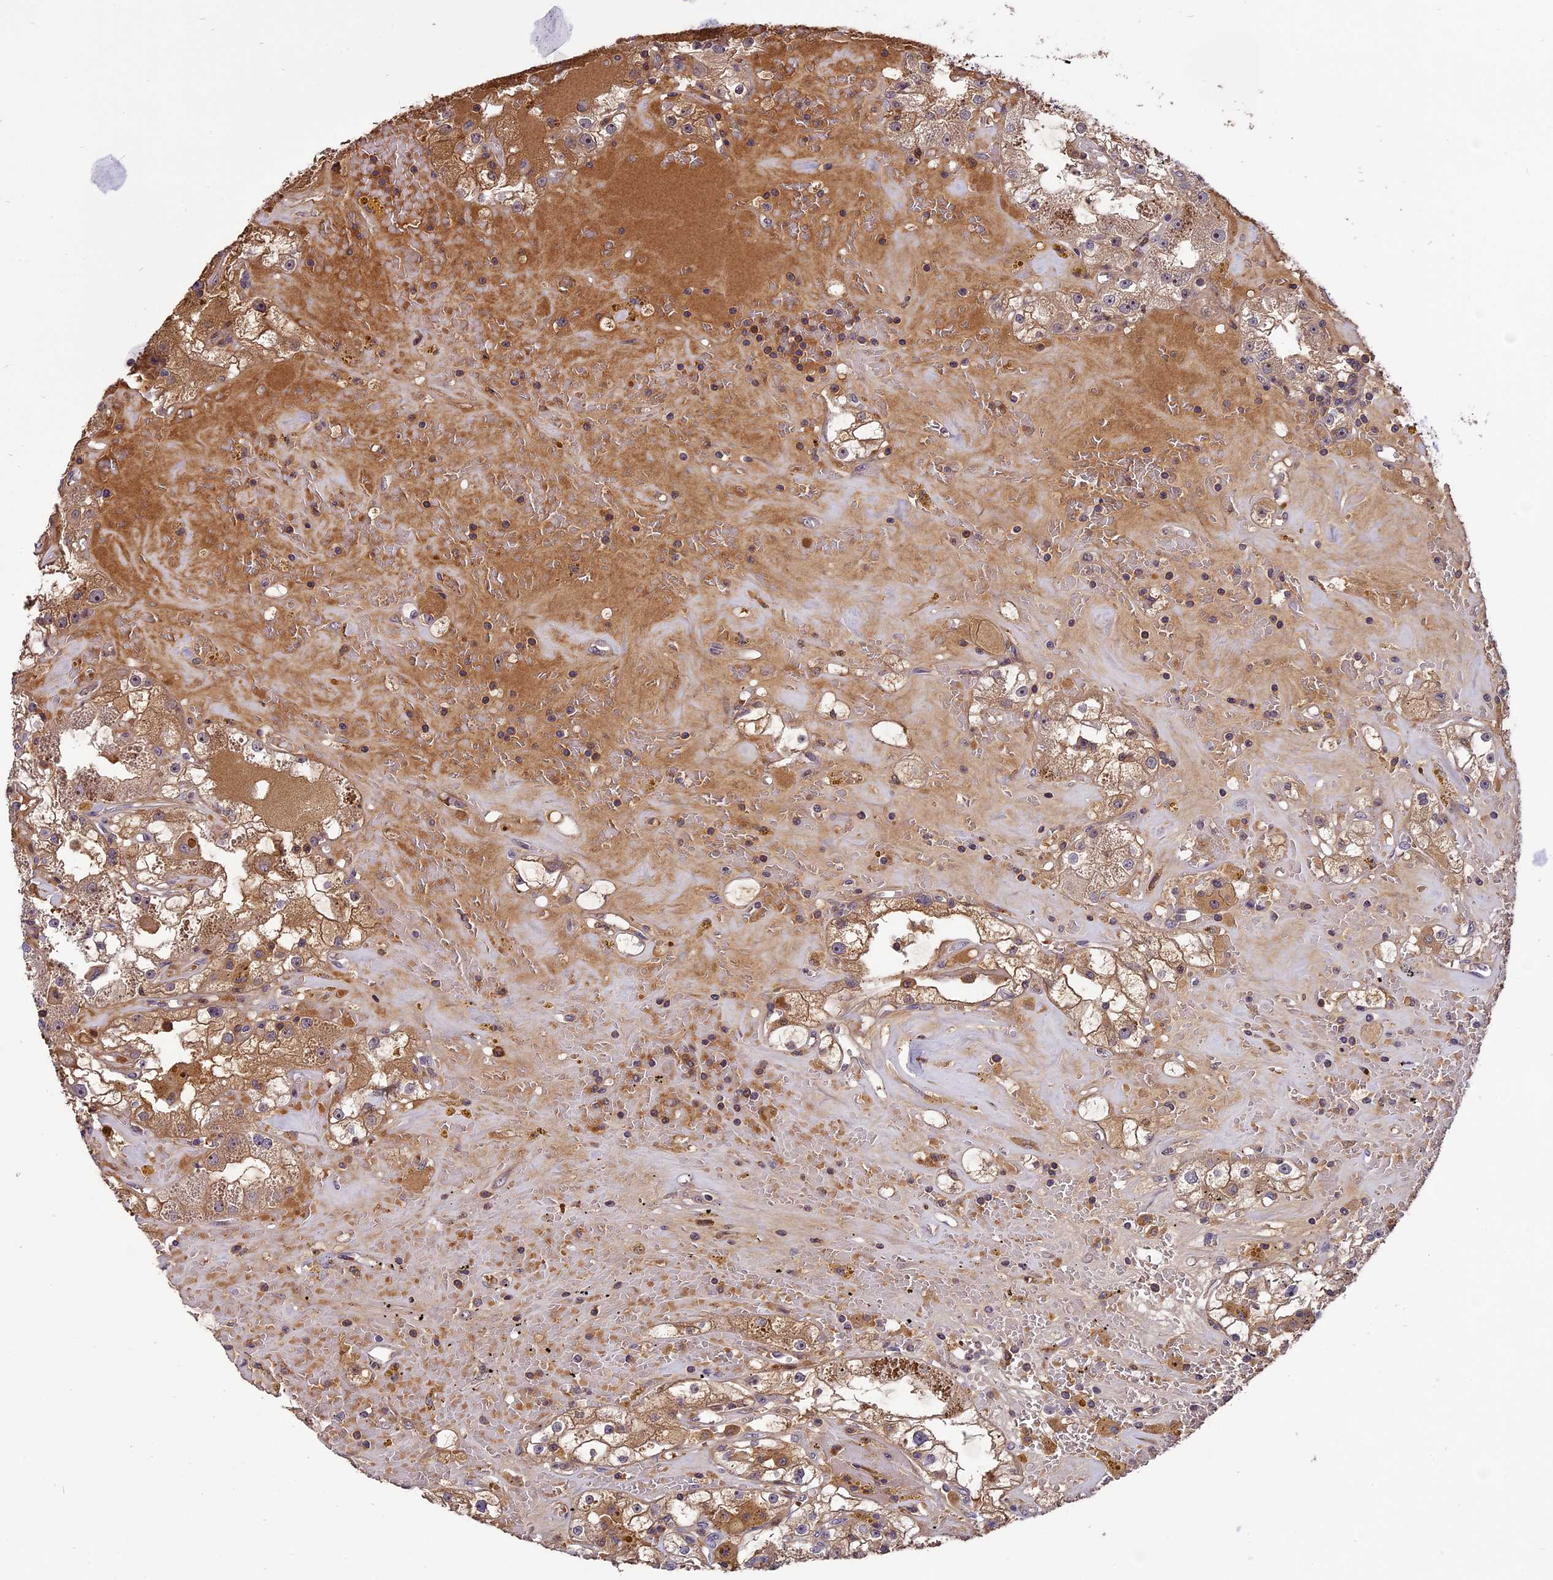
{"staining": {"intensity": "weak", "quantity": ">75%", "location": "cytoplasmic/membranous"}, "tissue": "renal cancer", "cell_type": "Tumor cells", "image_type": "cancer", "snomed": [{"axis": "morphology", "description": "Adenocarcinoma, NOS"}, {"axis": "topography", "description": "Kidney"}], "caption": "Renal adenocarcinoma was stained to show a protein in brown. There is low levels of weak cytoplasmic/membranous positivity in about >75% of tumor cells.", "gene": "ENHO", "patient": {"sex": "male", "age": 56}}